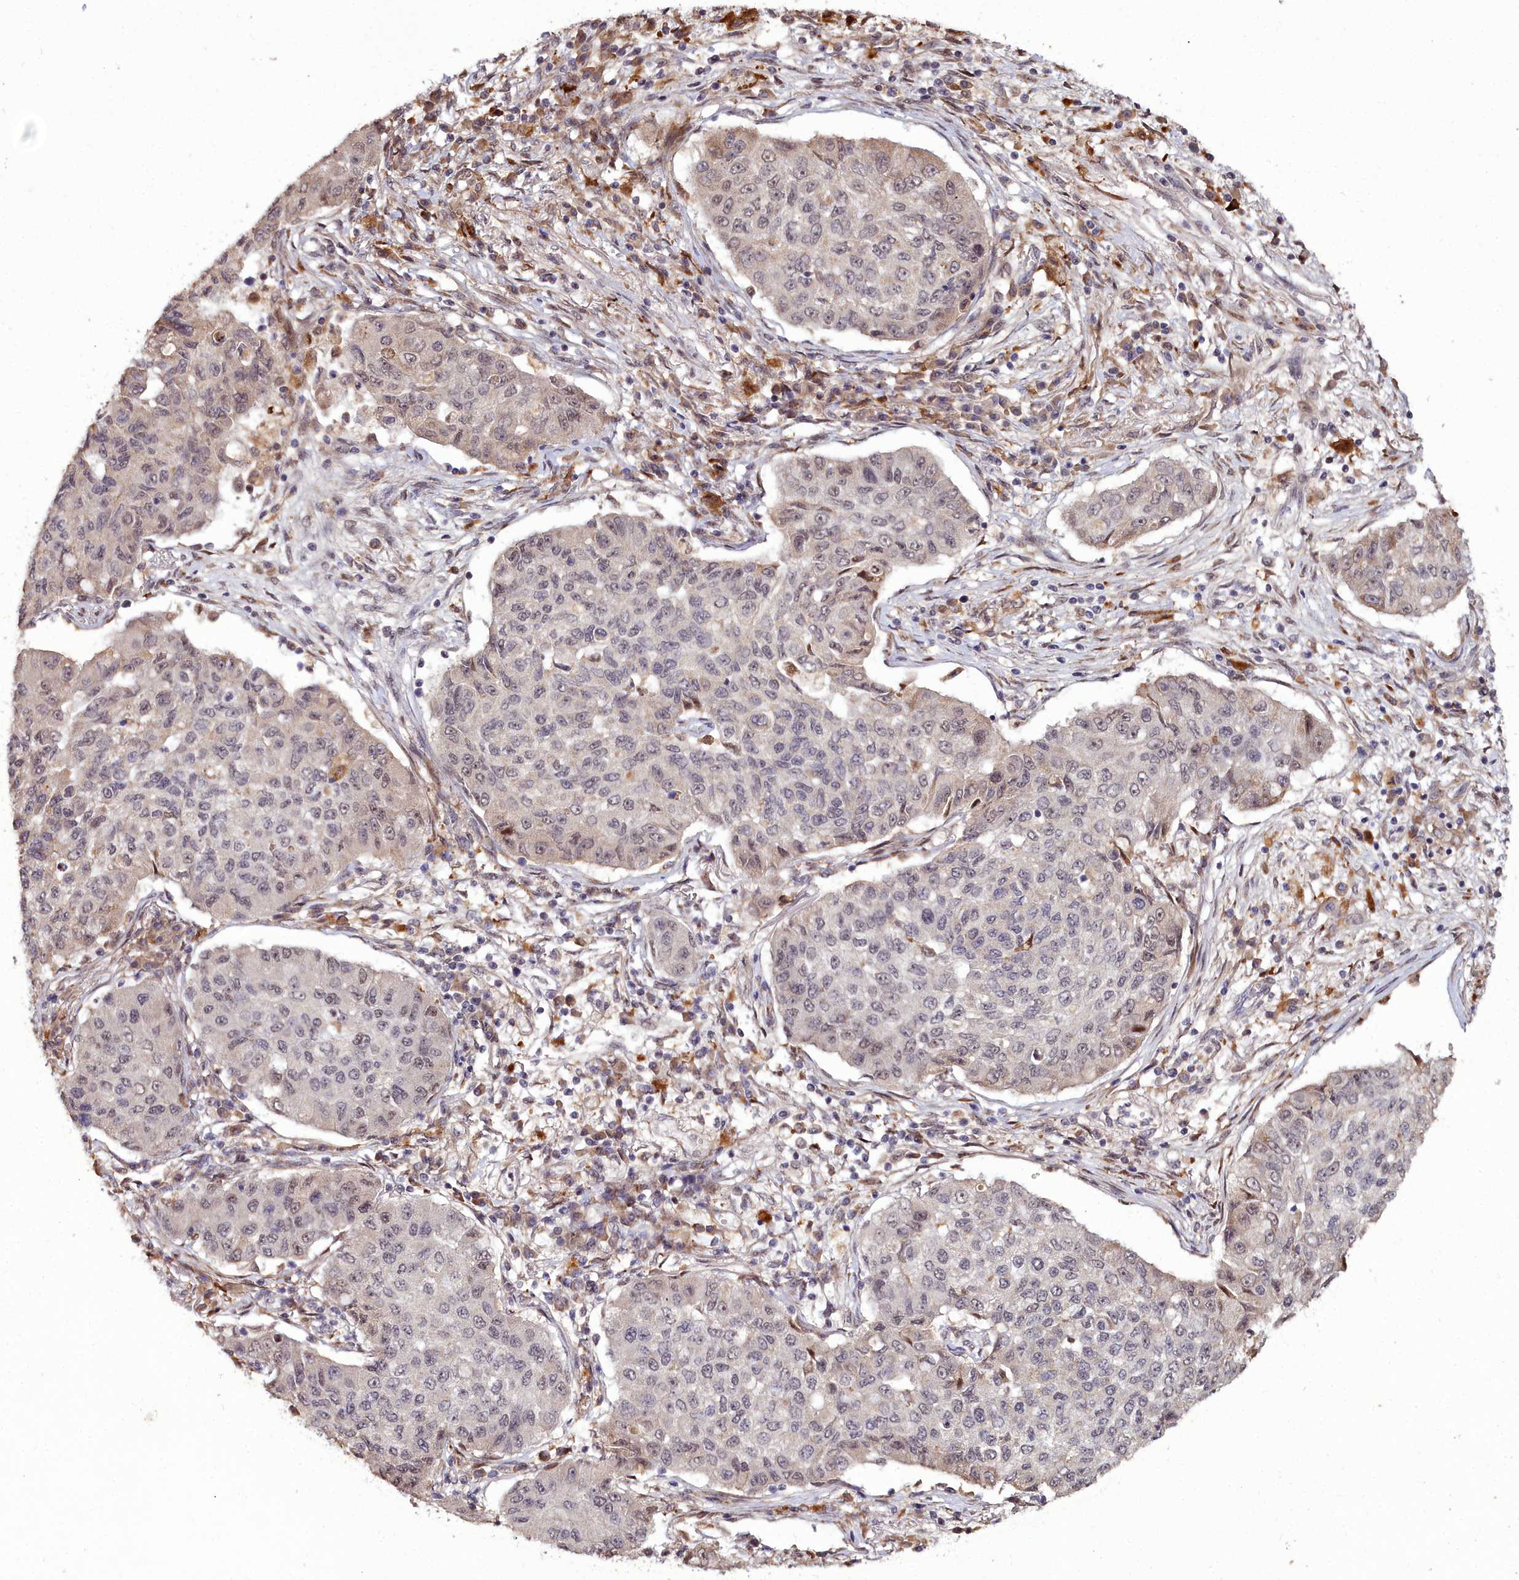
{"staining": {"intensity": "weak", "quantity": "<25%", "location": "cytoplasmic/membranous,nuclear"}, "tissue": "lung cancer", "cell_type": "Tumor cells", "image_type": "cancer", "snomed": [{"axis": "morphology", "description": "Squamous cell carcinoma, NOS"}, {"axis": "topography", "description": "Lung"}], "caption": "Immunohistochemical staining of human lung cancer demonstrates no significant expression in tumor cells. Nuclei are stained in blue.", "gene": "CXXC1", "patient": {"sex": "male", "age": 74}}